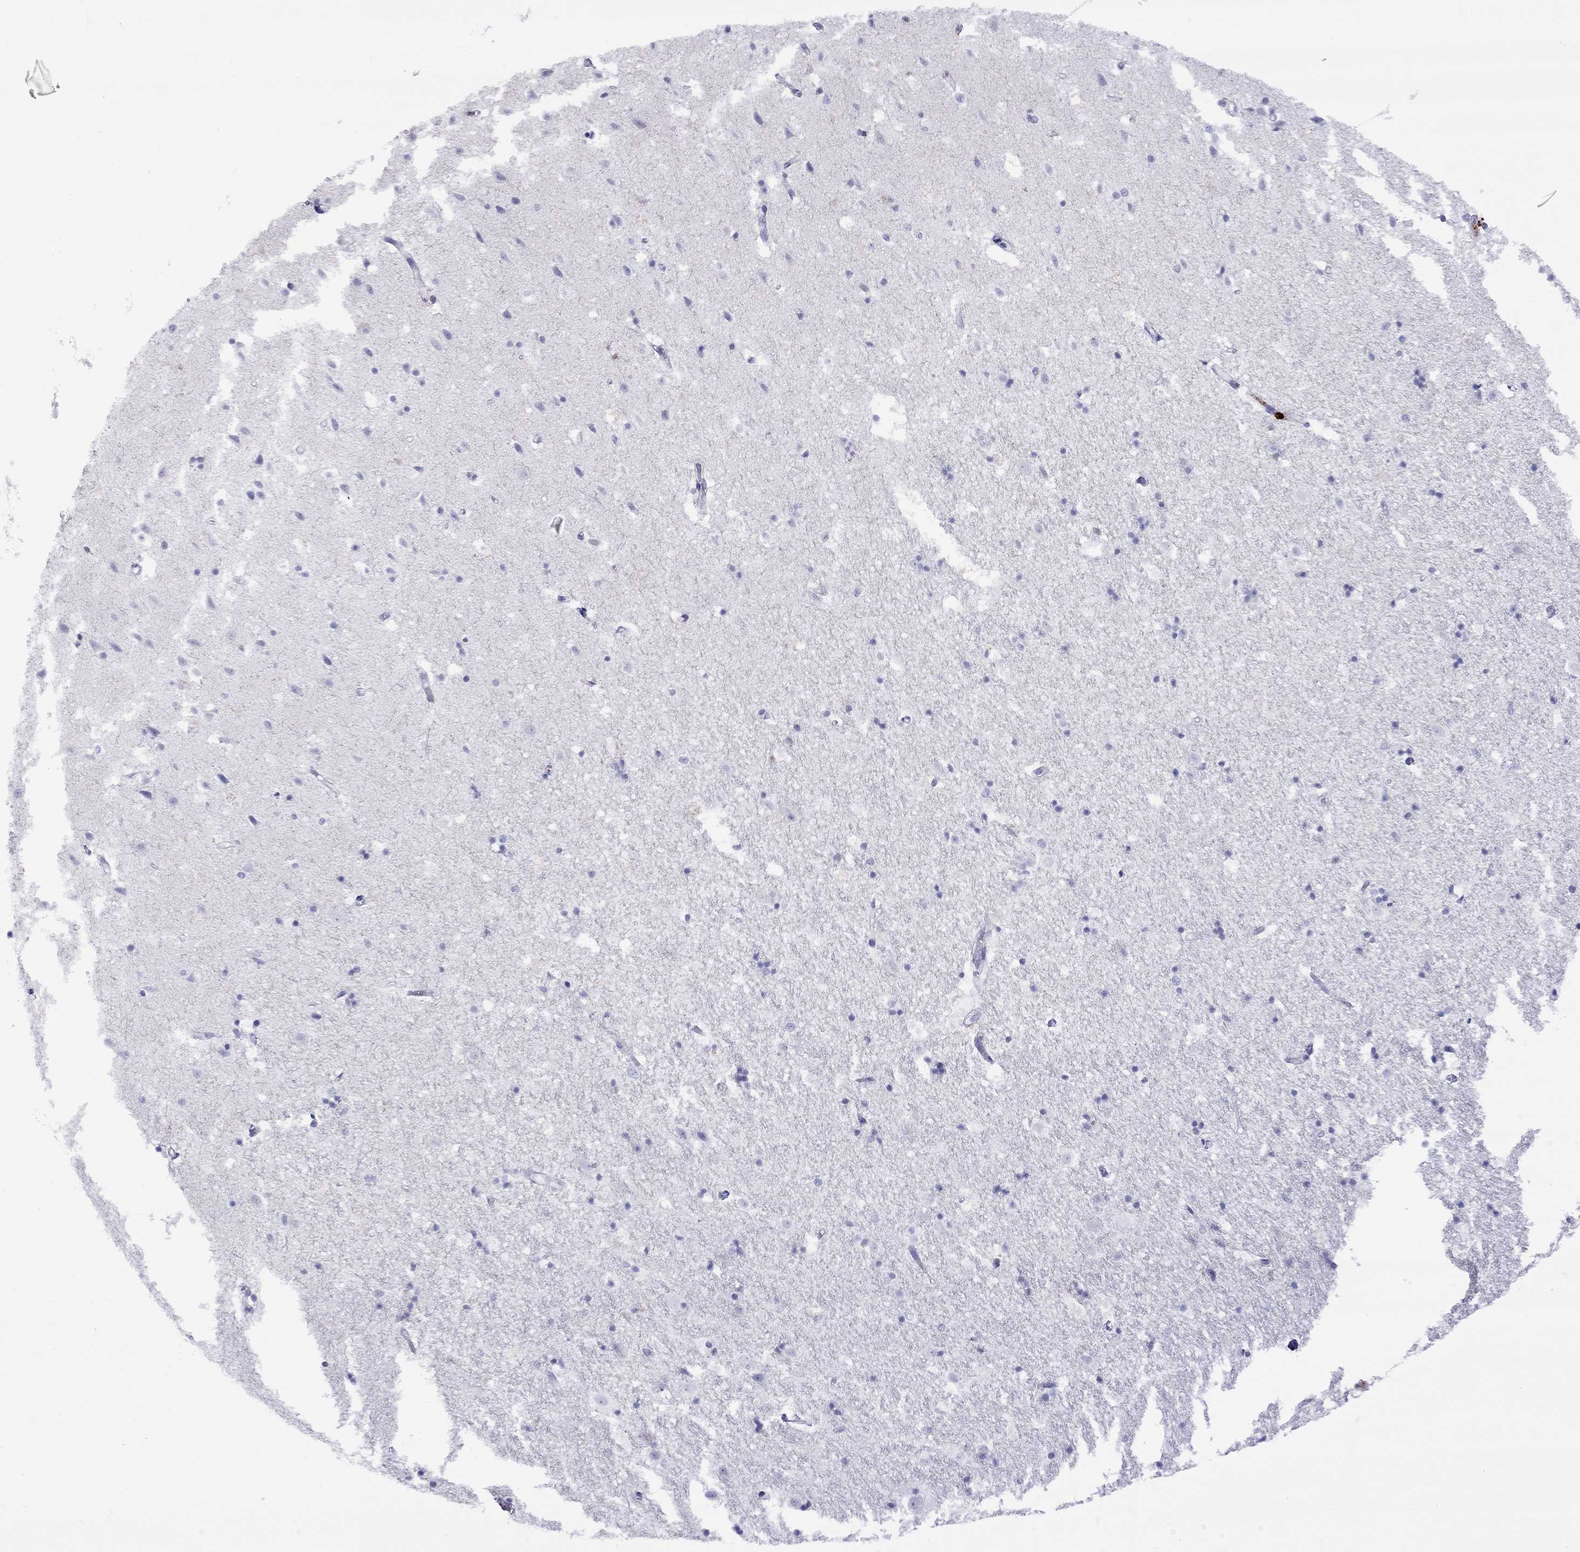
{"staining": {"intensity": "negative", "quantity": "none", "location": "none"}, "tissue": "hippocampus", "cell_type": "Glial cells", "image_type": "normal", "snomed": [{"axis": "morphology", "description": "Normal tissue, NOS"}, {"axis": "topography", "description": "Hippocampus"}], "caption": "IHC image of benign hippocampus stained for a protein (brown), which reveals no expression in glial cells. Brightfield microscopy of immunohistochemistry (IHC) stained with DAB (brown) and hematoxylin (blue), captured at high magnification.", "gene": "SLC30A8", "patient": {"sex": "male", "age": 49}}